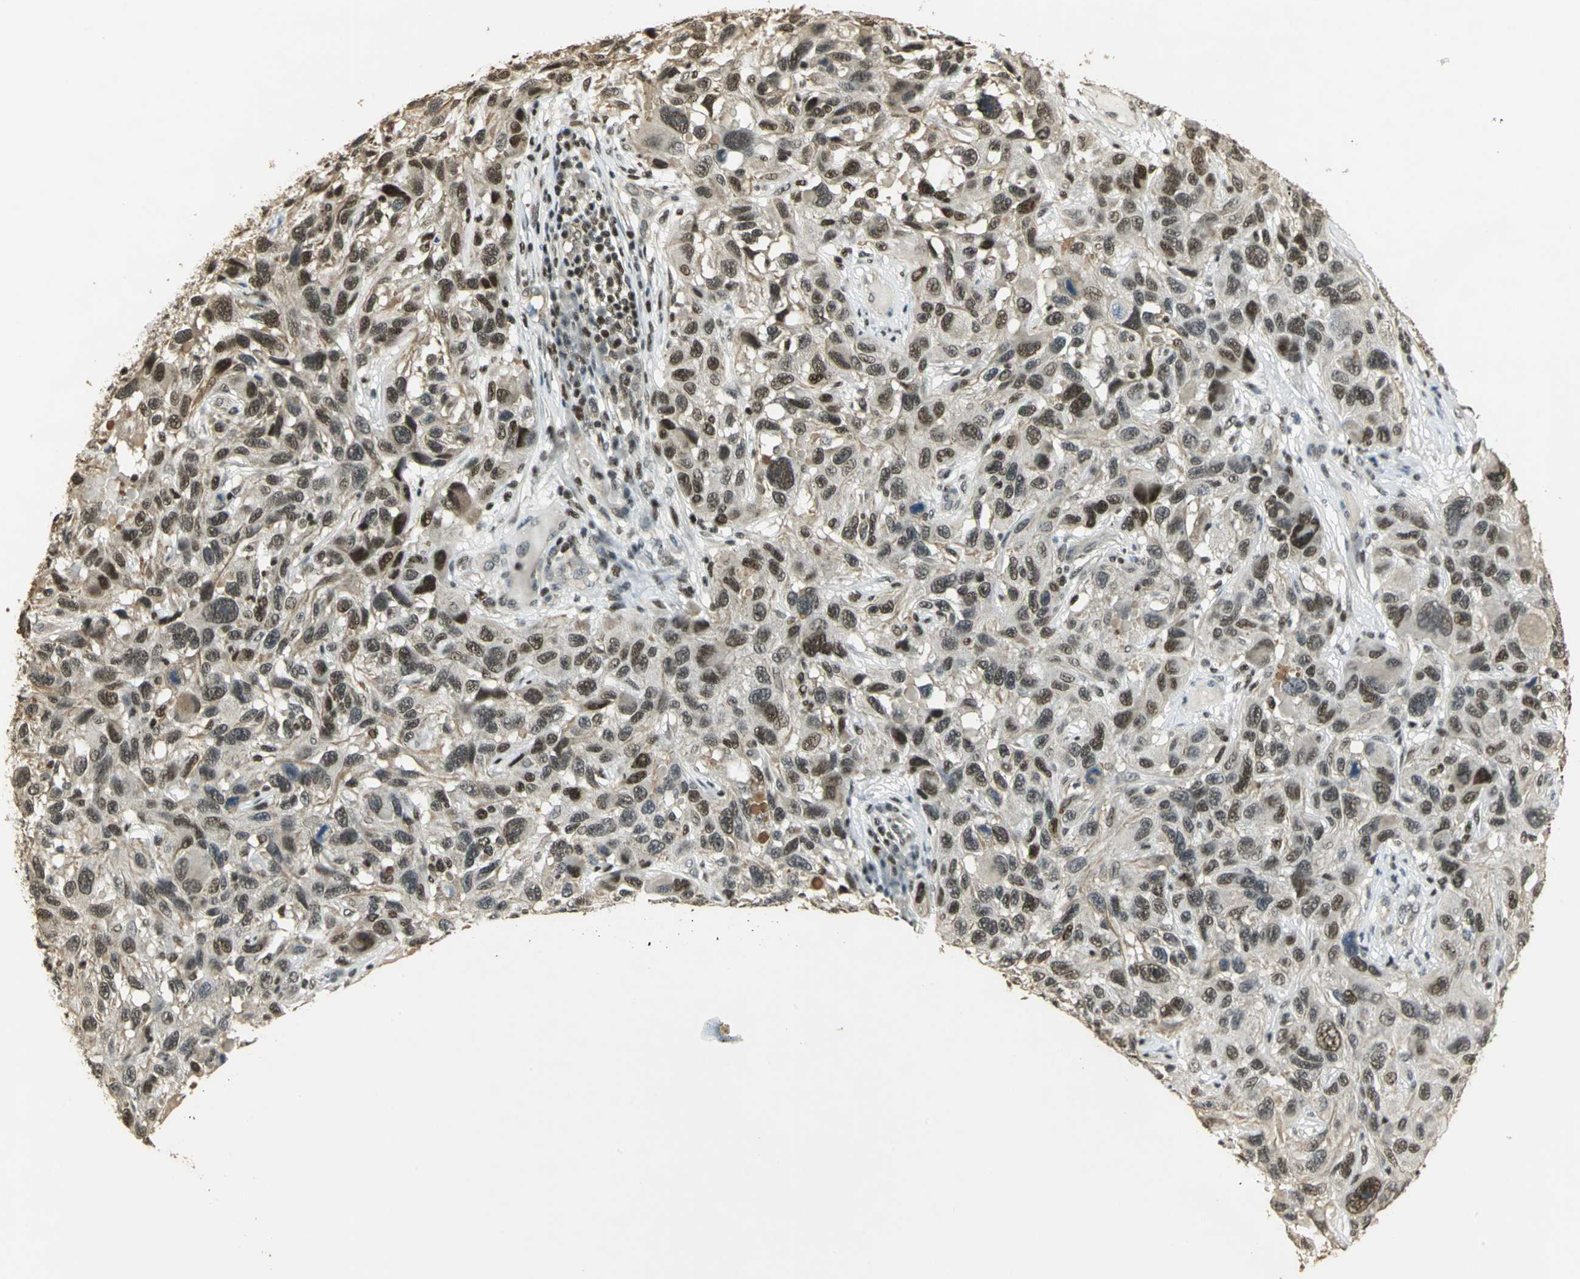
{"staining": {"intensity": "weak", "quantity": "25%-75%", "location": "nuclear"}, "tissue": "melanoma", "cell_type": "Tumor cells", "image_type": "cancer", "snomed": [{"axis": "morphology", "description": "Malignant melanoma, NOS"}, {"axis": "topography", "description": "Skin"}], "caption": "Weak nuclear protein positivity is appreciated in about 25%-75% of tumor cells in malignant melanoma.", "gene": "ELF1", "patient": {"sex": "male", "age": 53}}